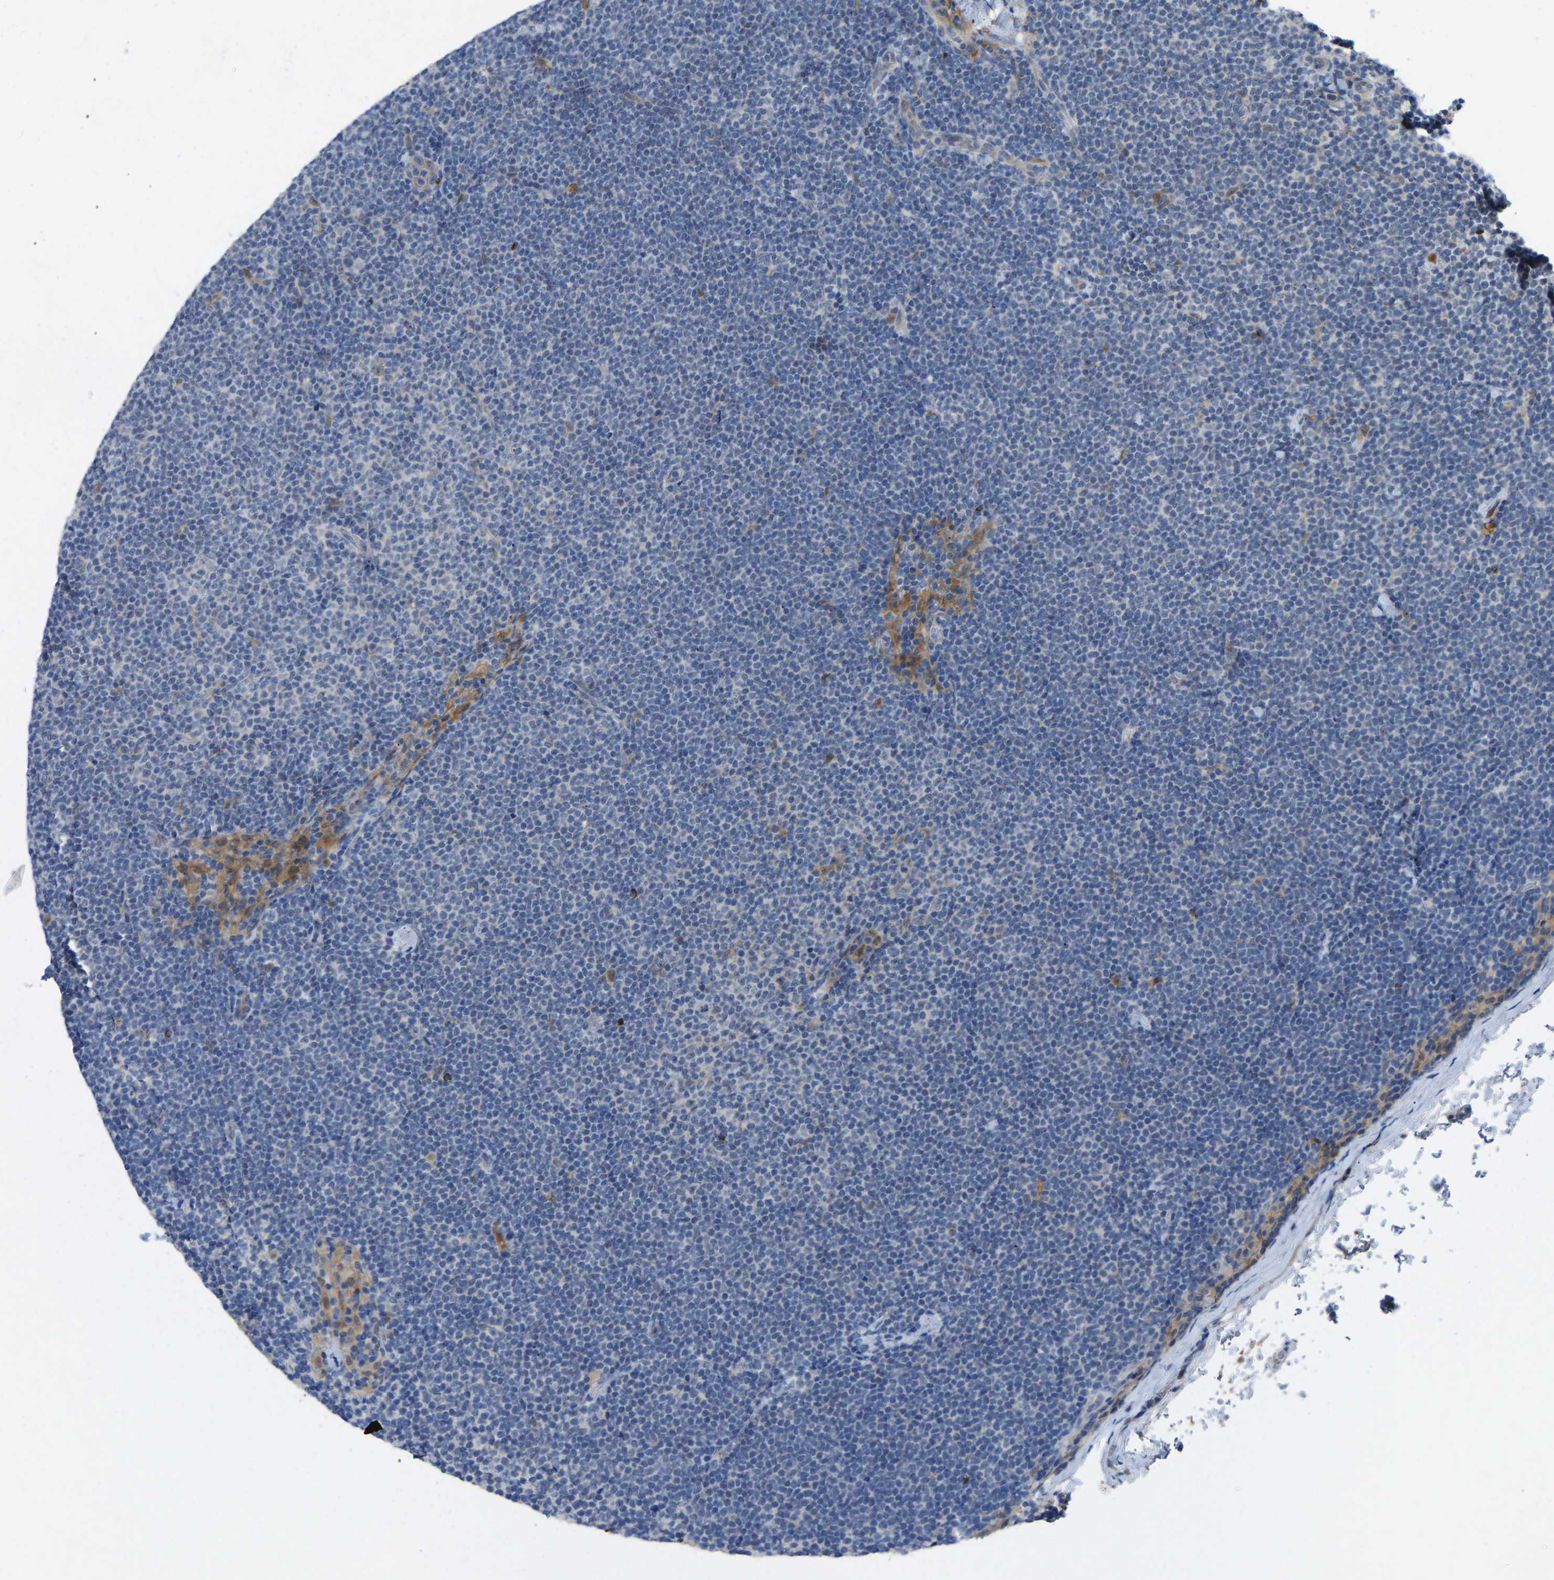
{"staining": {"intensity": "negative", "quantity": "none", "location": "none"}, "tissue": "lymphoma", "cell_type": "Tumor cells", "image_type": "cancer", "snomed": [{"axis": "morphology", "description": "Malignant lymphoma, non-Hodgkin's type, Low grade"}, {"axis": "topography", "description": "Lymph node"}], "caption": "This is an IHC micrograph of human lymphoma. There is no staining in tumor cells.", "gene": "FHIT", "patient": {"sex": "female", "age": 53}}